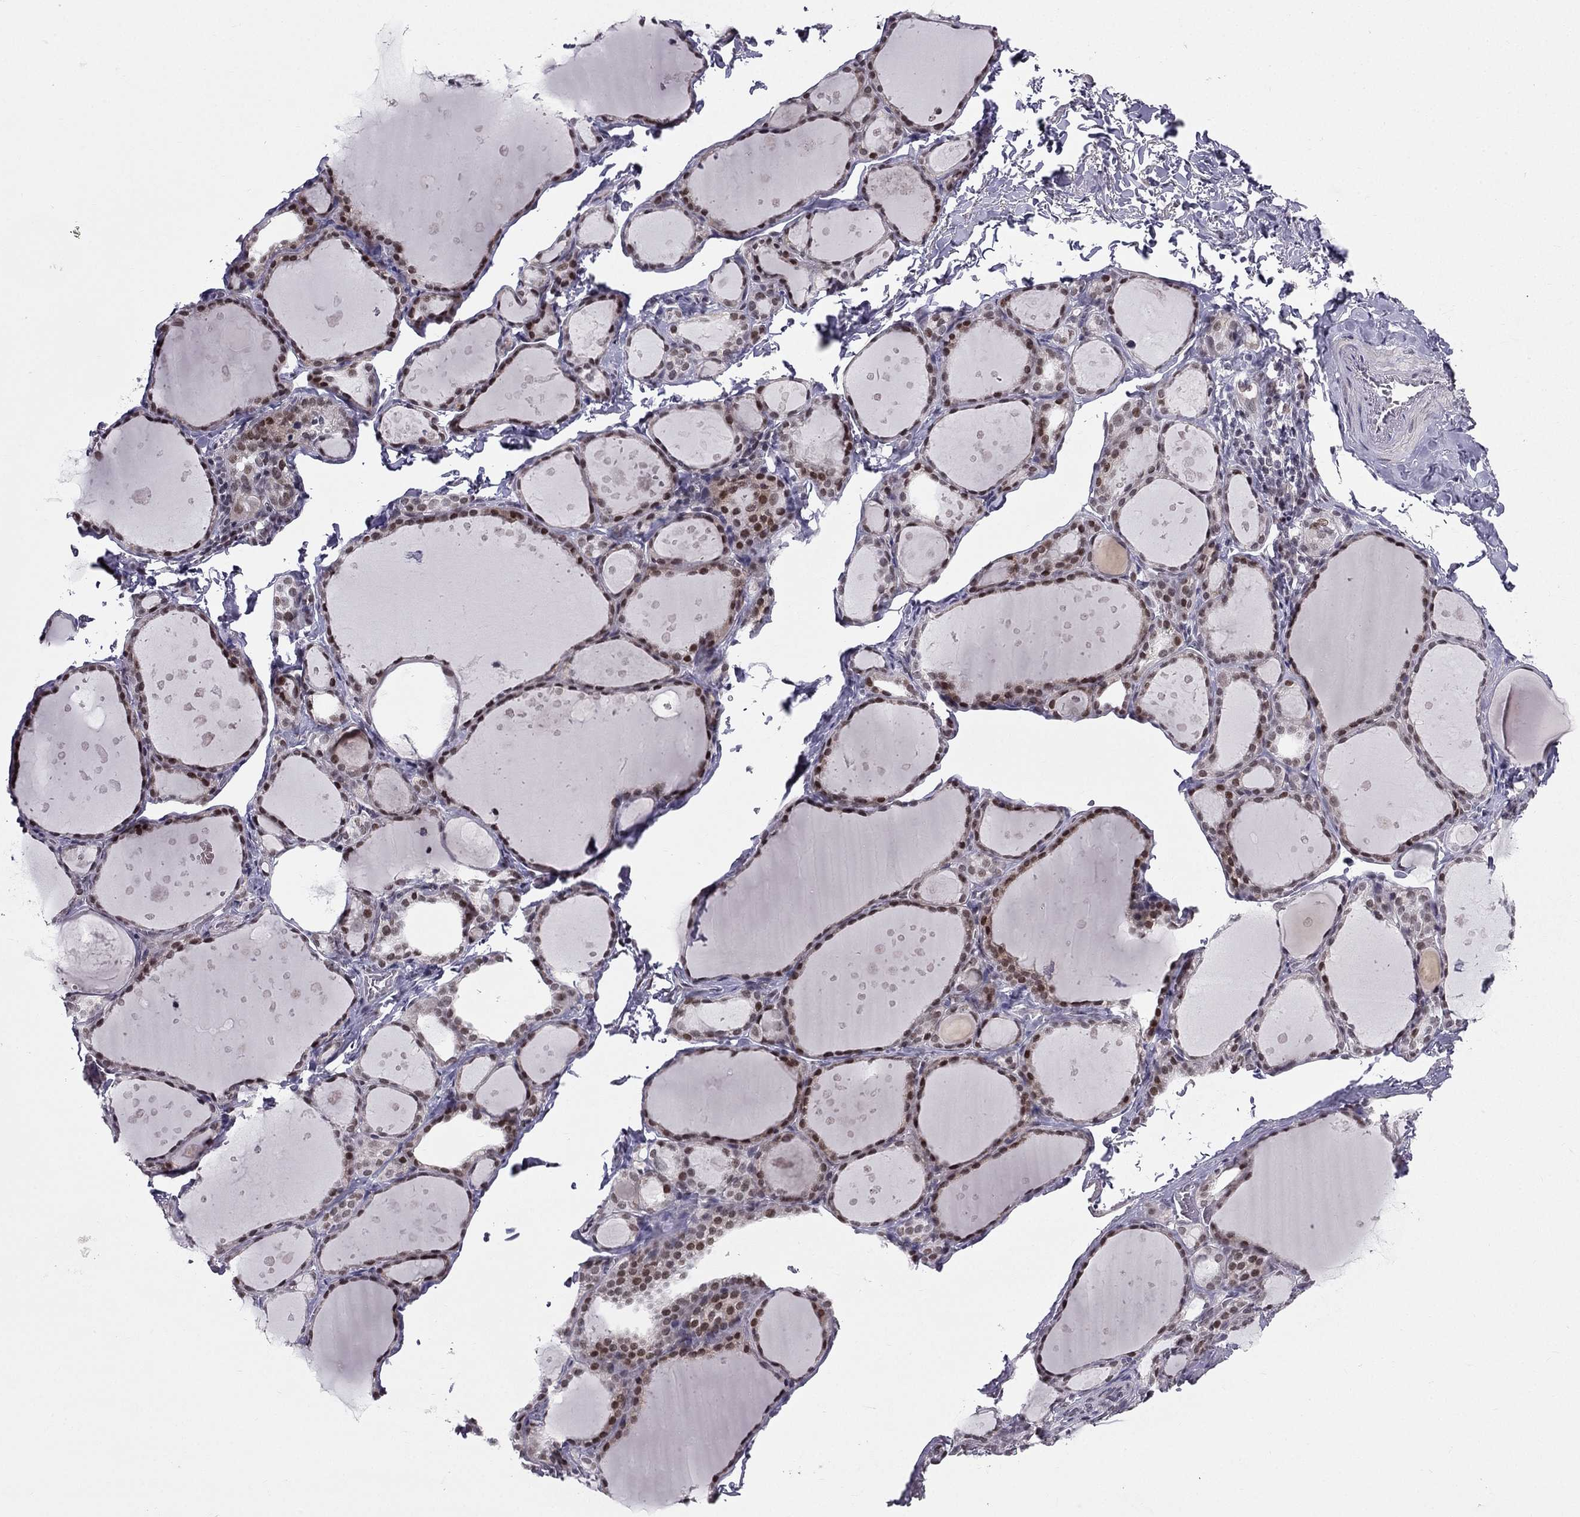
{"staining": {"intensity": "moderate", "quantity": "25%-75%", "location": "nuclear"}, "tissue": "thyroid gland", "cell_type": "Glandular cells", "image_type": "normal", "snomed": [{"axis": "morphology", "description": "Normal tissue, NOS"}, {"axis": "topography", "description": "Thyroid gland"}], "caption": "A medium amount of moderate nuclear expression is identified in approximately 25%-75% of glandular cells in benign thyroid gland. (Stains: DAB (3,3'-diaminobenzidine) in brown, nuclei in blue, Microscopy: brightfield microscopy at high magnification).", "gene": "RPRD2", "patient": {"sex": "male", "age": 68}}